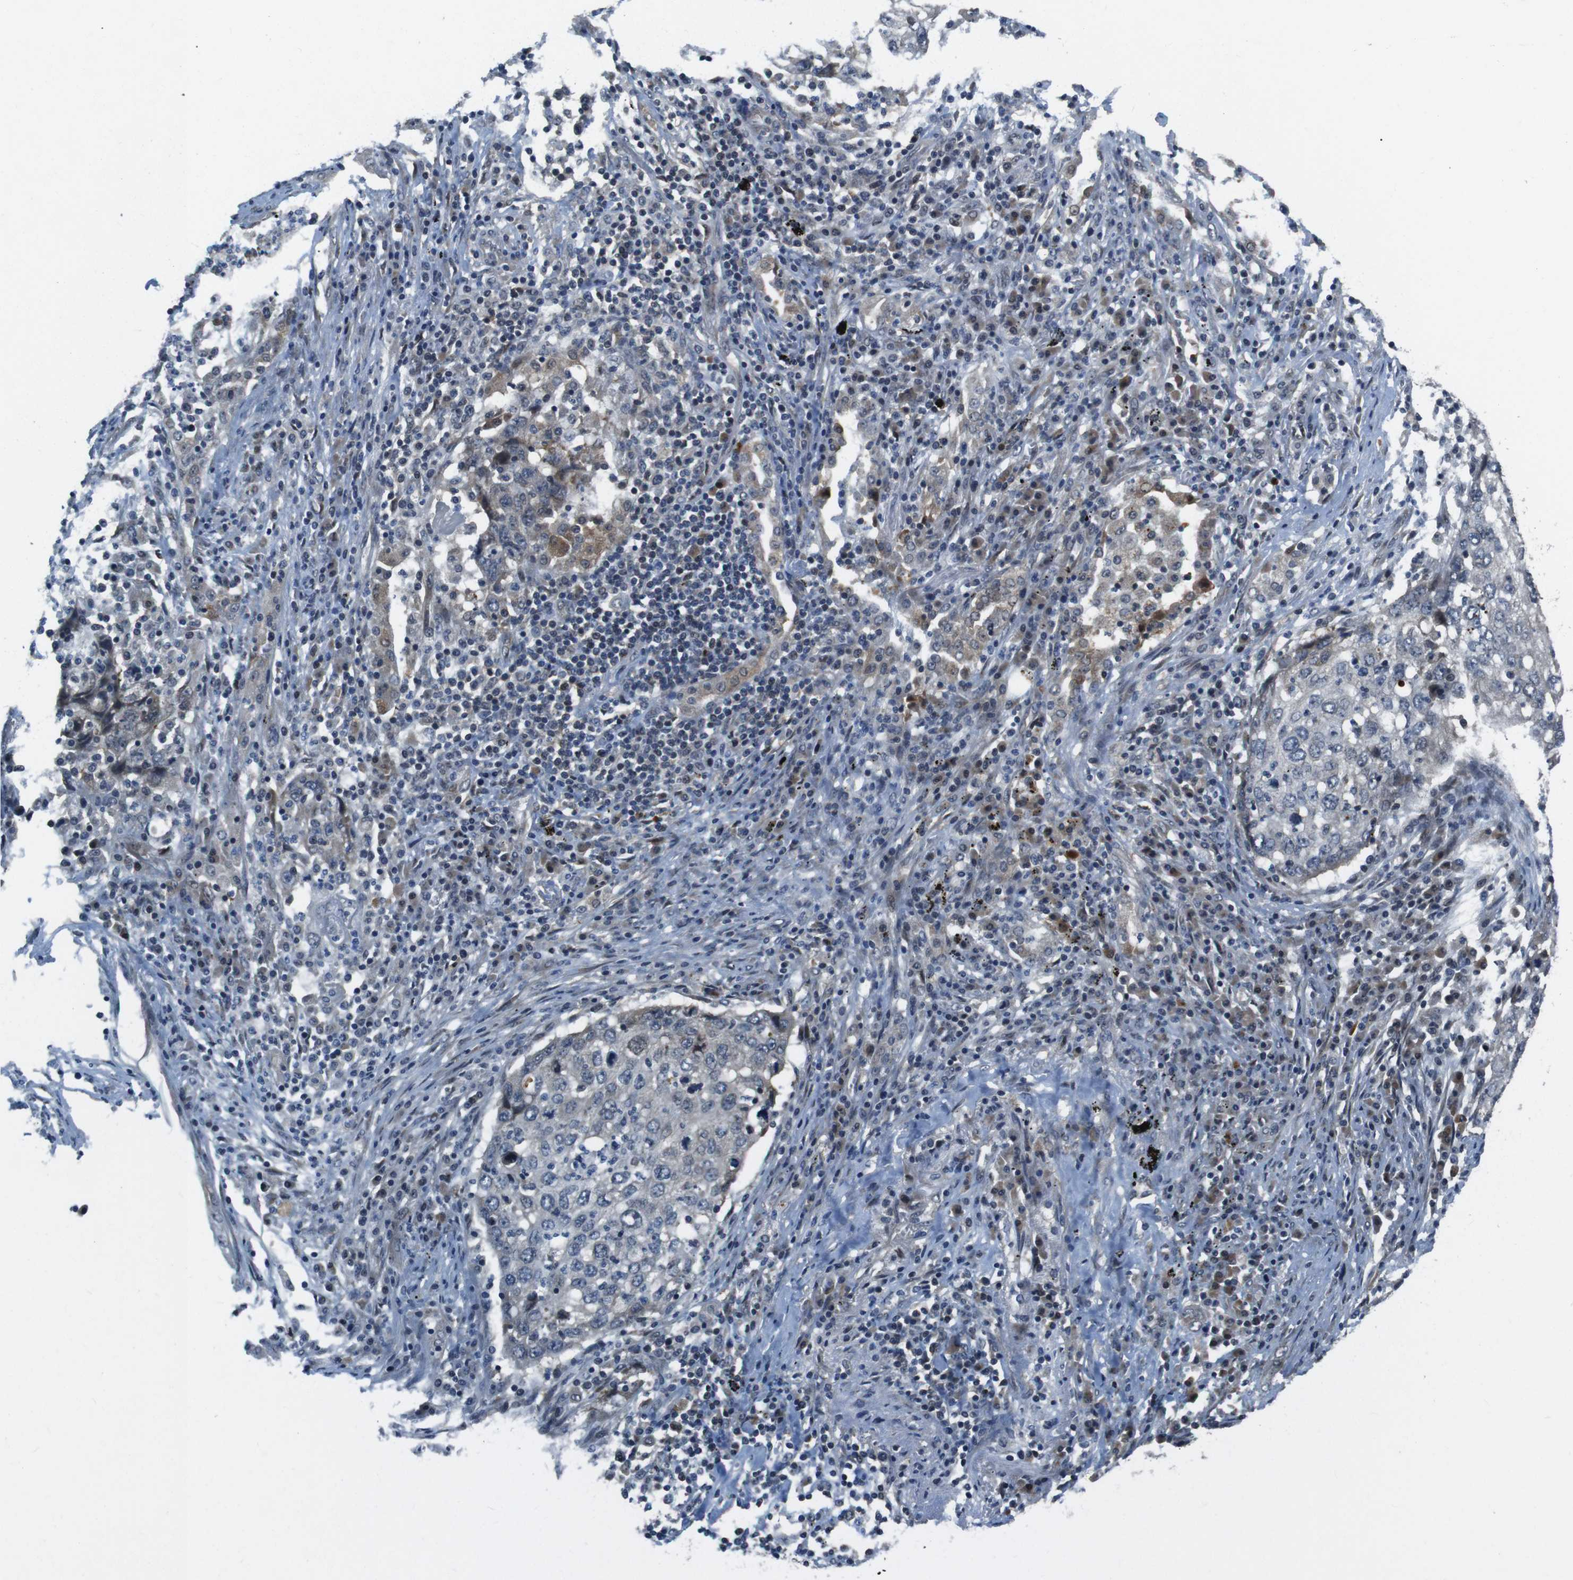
{"staining": {"intensity": "negative", "quantity": "none", "location": "none"}, "tissue": "lung cancer", "cell_type": "Tumor cells", "image_type": "cancer", "snomed": [{"axis": "morphology", "description": "Squamous cell carcinoma, NOS"}, {"axis": "topography", "description": "Lung"}], "caption": "An IHC micrograph of lung cancer (squamous cell carcinoma) is shown. There is no staining in tumor cells of lung cancer (squamous cell carcinoma).", "gene": "LRP5", "patient": {"sex": "female", "age": 63}}